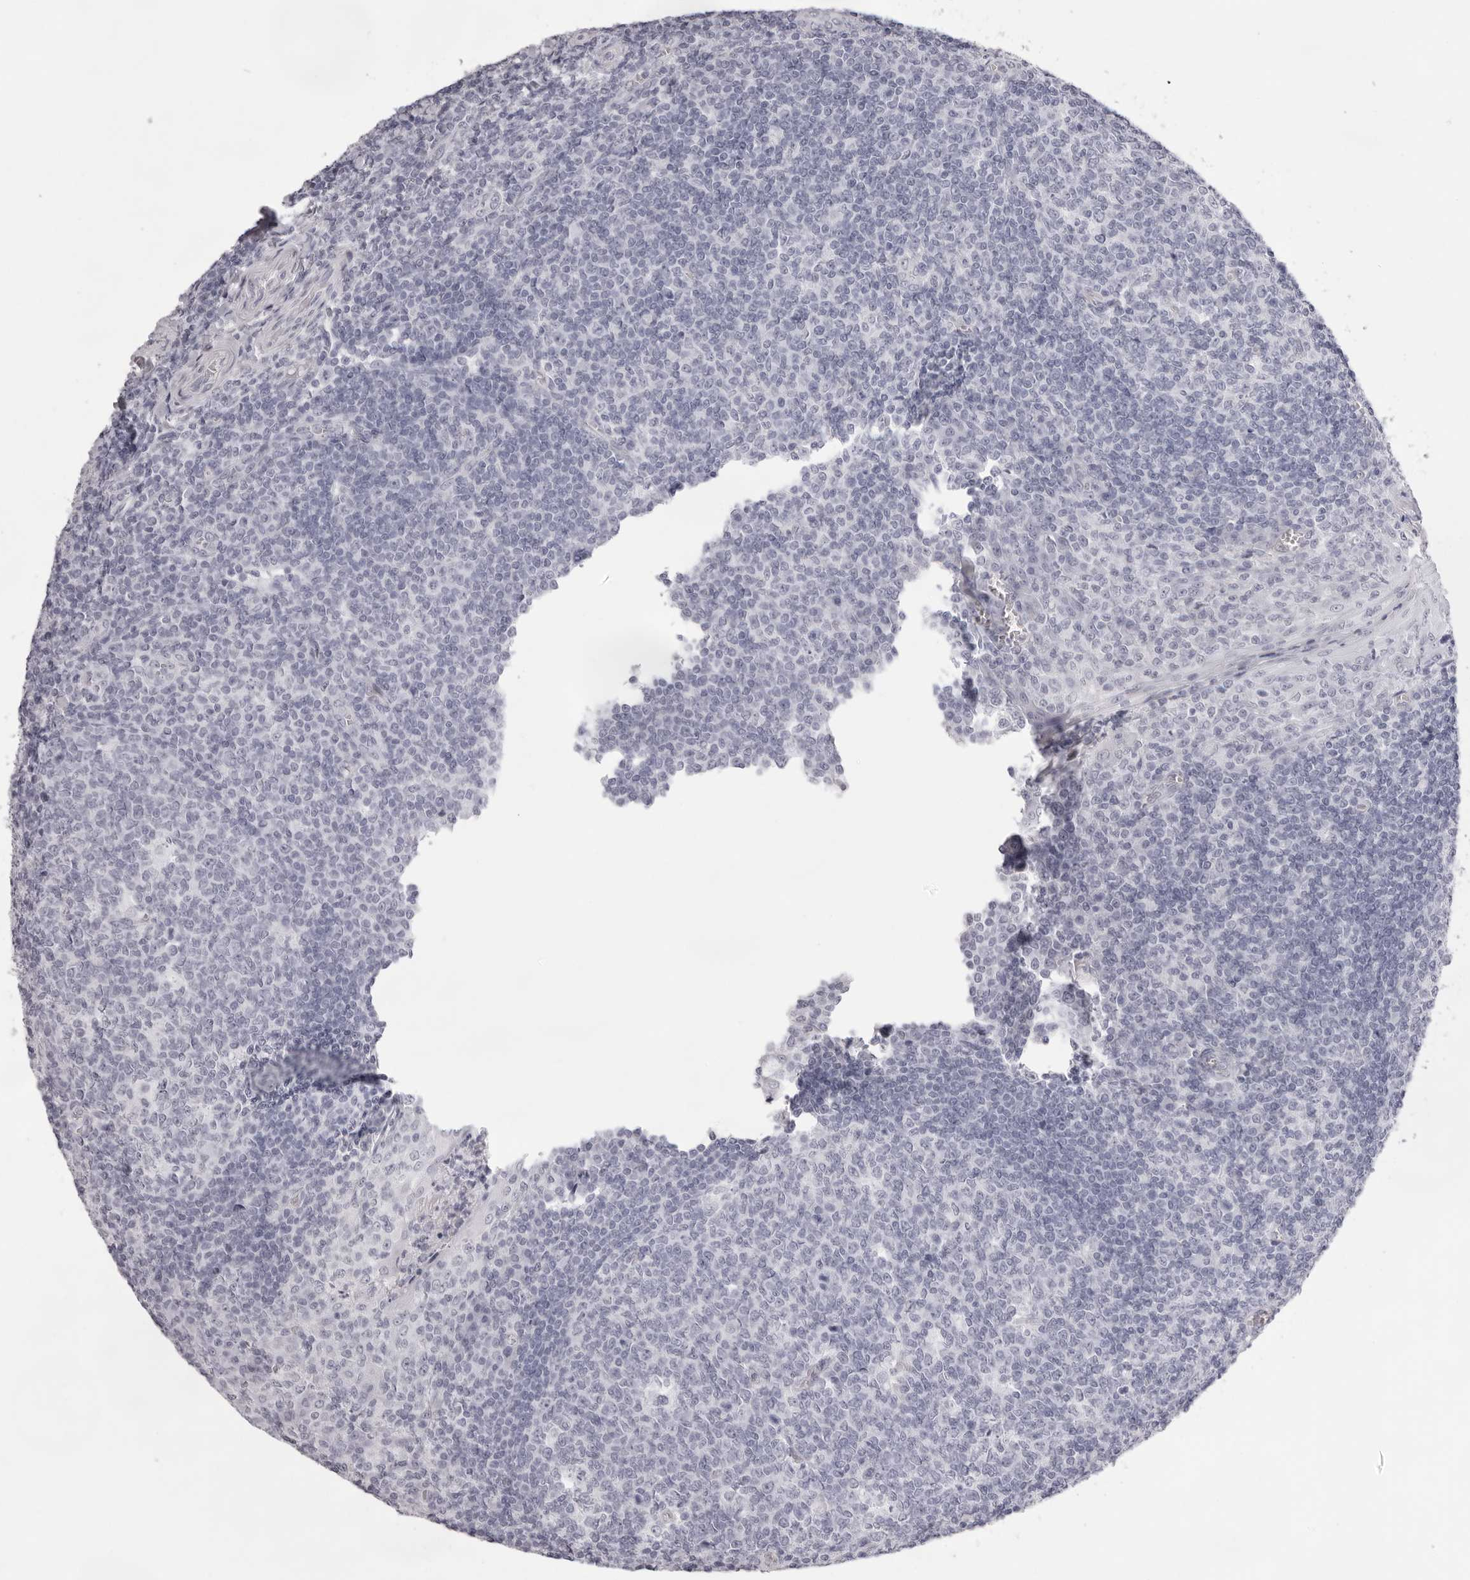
{"staining": {"intensity": "negative", "quantity": "none", "location": "none"}, "tissue": "tonsil", "cell_type": "Germinal center cells", "image_type": "normal", "snomed": [{"axis": "morphology", "description": "Normal tissue, NOS"}, {"axis": "topography", "description": "Tonsil"}], "caption": "An immunohistochemistry (IHC) photomicrograph of benign tonsil is shown. There is no staining in germinal center cells of tonsil.", "gene": "SPTA1", "patient": {"sex": "female", "age": 19}}